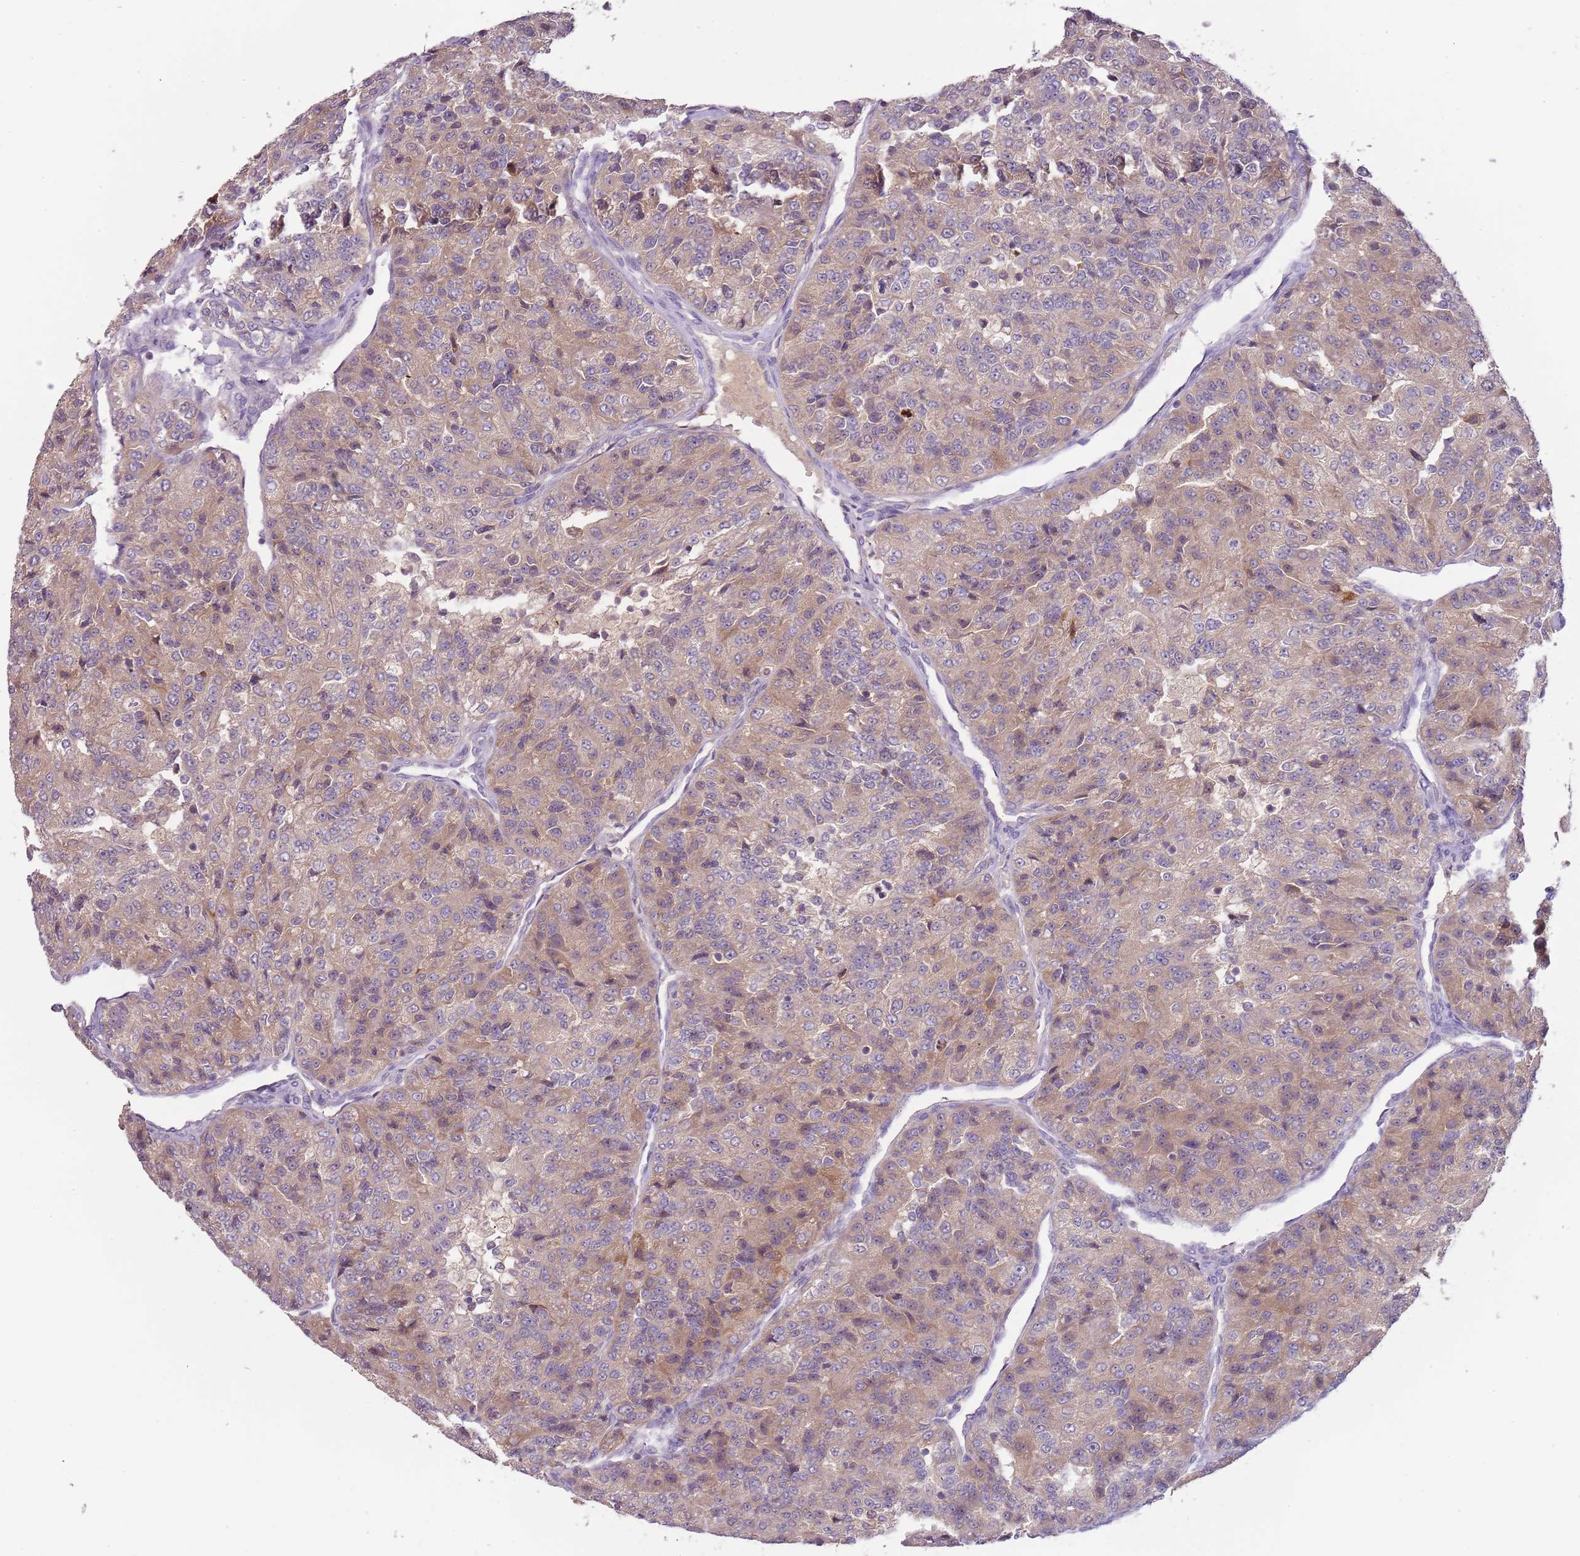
{"staining": {"intensity": "moderate", "quantity": ">75%", "location": "cytoplasmic/membranous"}, "tissue": "renal cancer", "cell_type": "Tumor cells", "image_type": "cancer", "snomed": [{"axis": "morphology", "description": "Adenocarcinoma, NOS"}, {"axis": "topography", "description": "Kidney"}], "caption": "Brown immunohistochemical staining in renal cancer shows moderate cytoplasmic/membranous expression in approximately >75% of tumor cells.", "gene": "FECH", "patient": {"sex": "female", "age": 63}}